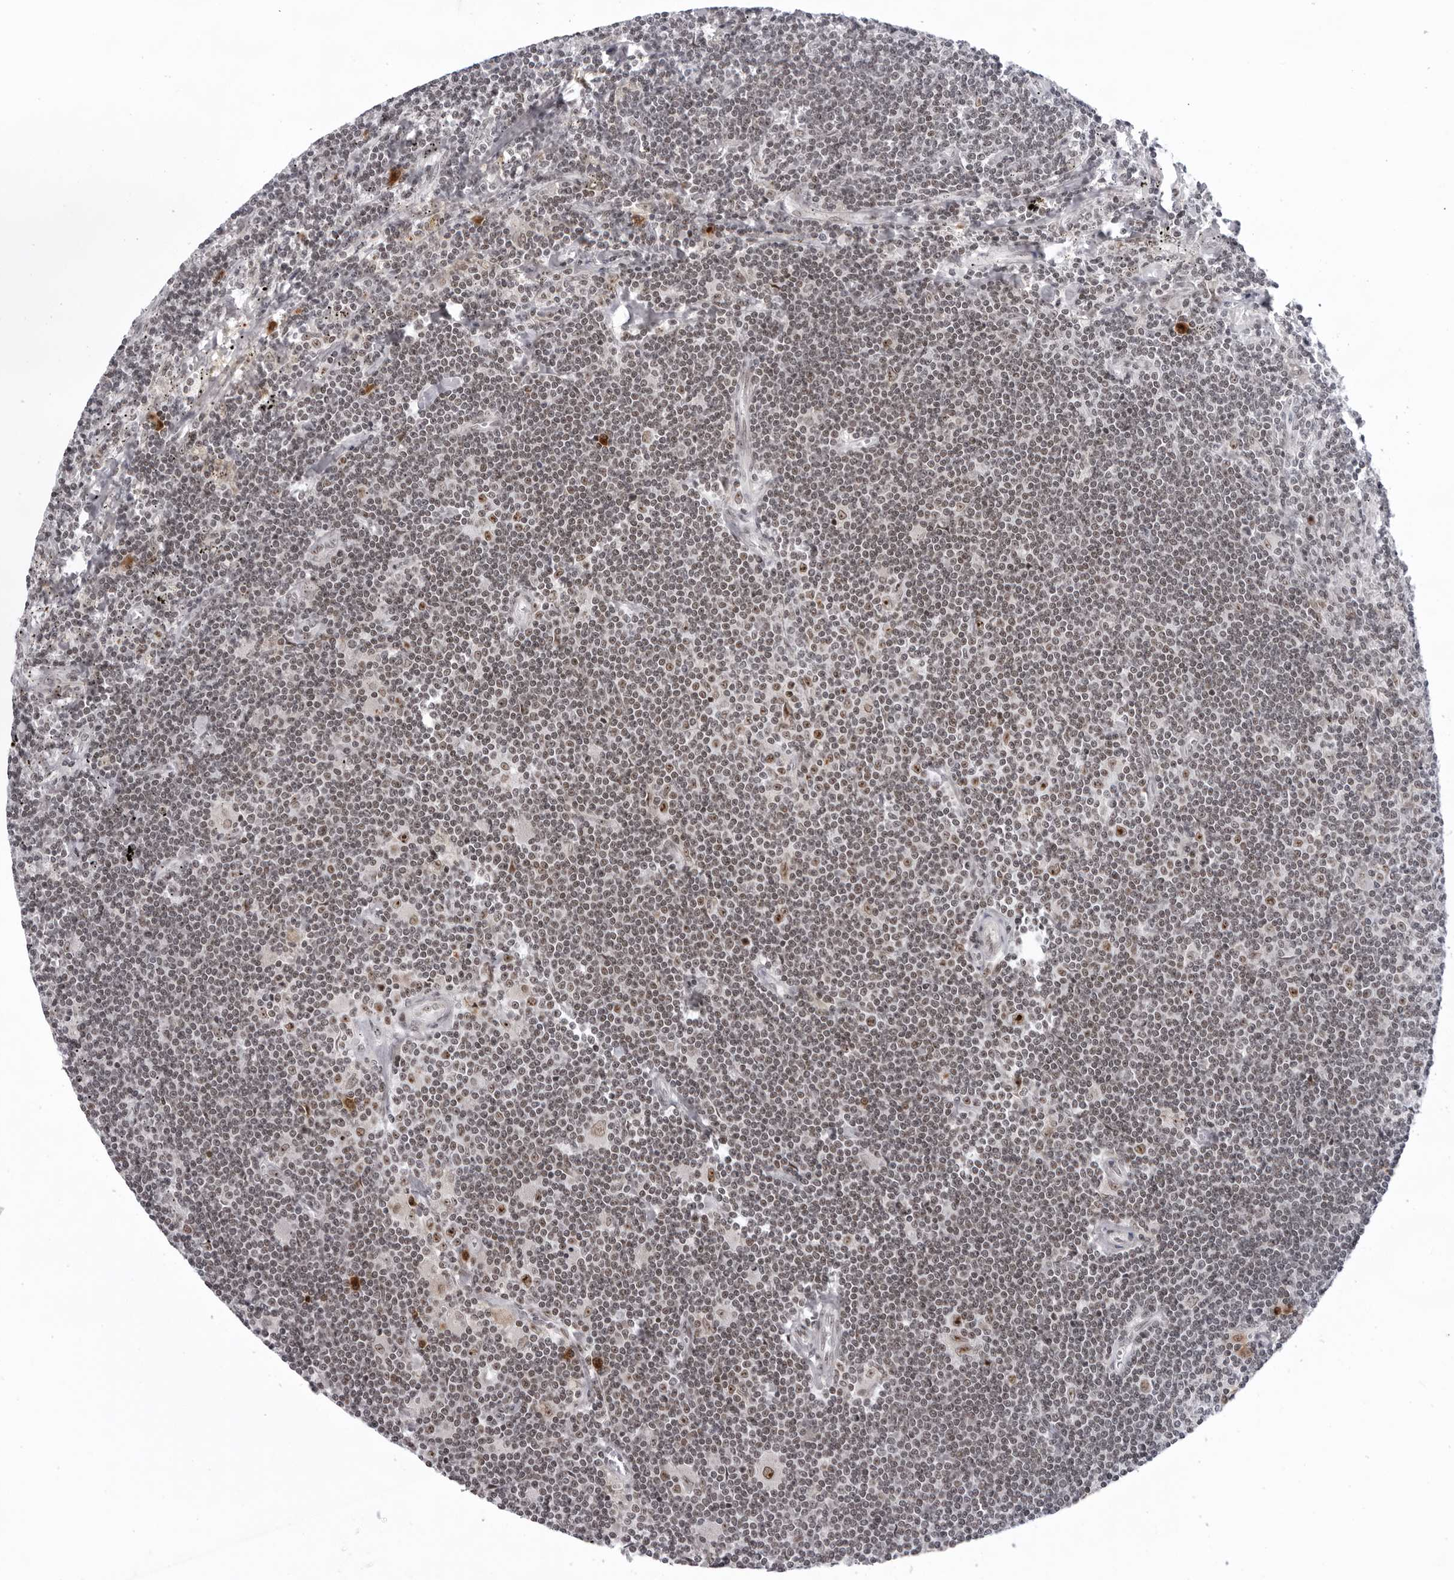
{"staining": {"intensity": "moderate", "quantity": ">75%", "location": "nuclear"}, "tissue": "lymphoma", "cell_type": "Tumor cells", "image_type": "cancer", "snomed": [{"axis": "morphology", "description": "Malignant lymphoma, non-Hodgkin's type, Low grade"}, {"axis": "topography", "description": "Spleen"}], "caption": "Immunohistochemical staining of malignant lymphoma, non-Hodgkin's type (low-grade) displays medium levels of moderate nuclear expression in about >75% of tumor cells. (IHC, brightfield microscopy, high magnification).", "gene": "EXOSC10", "patient": {"sex": "male", "age": 76}}